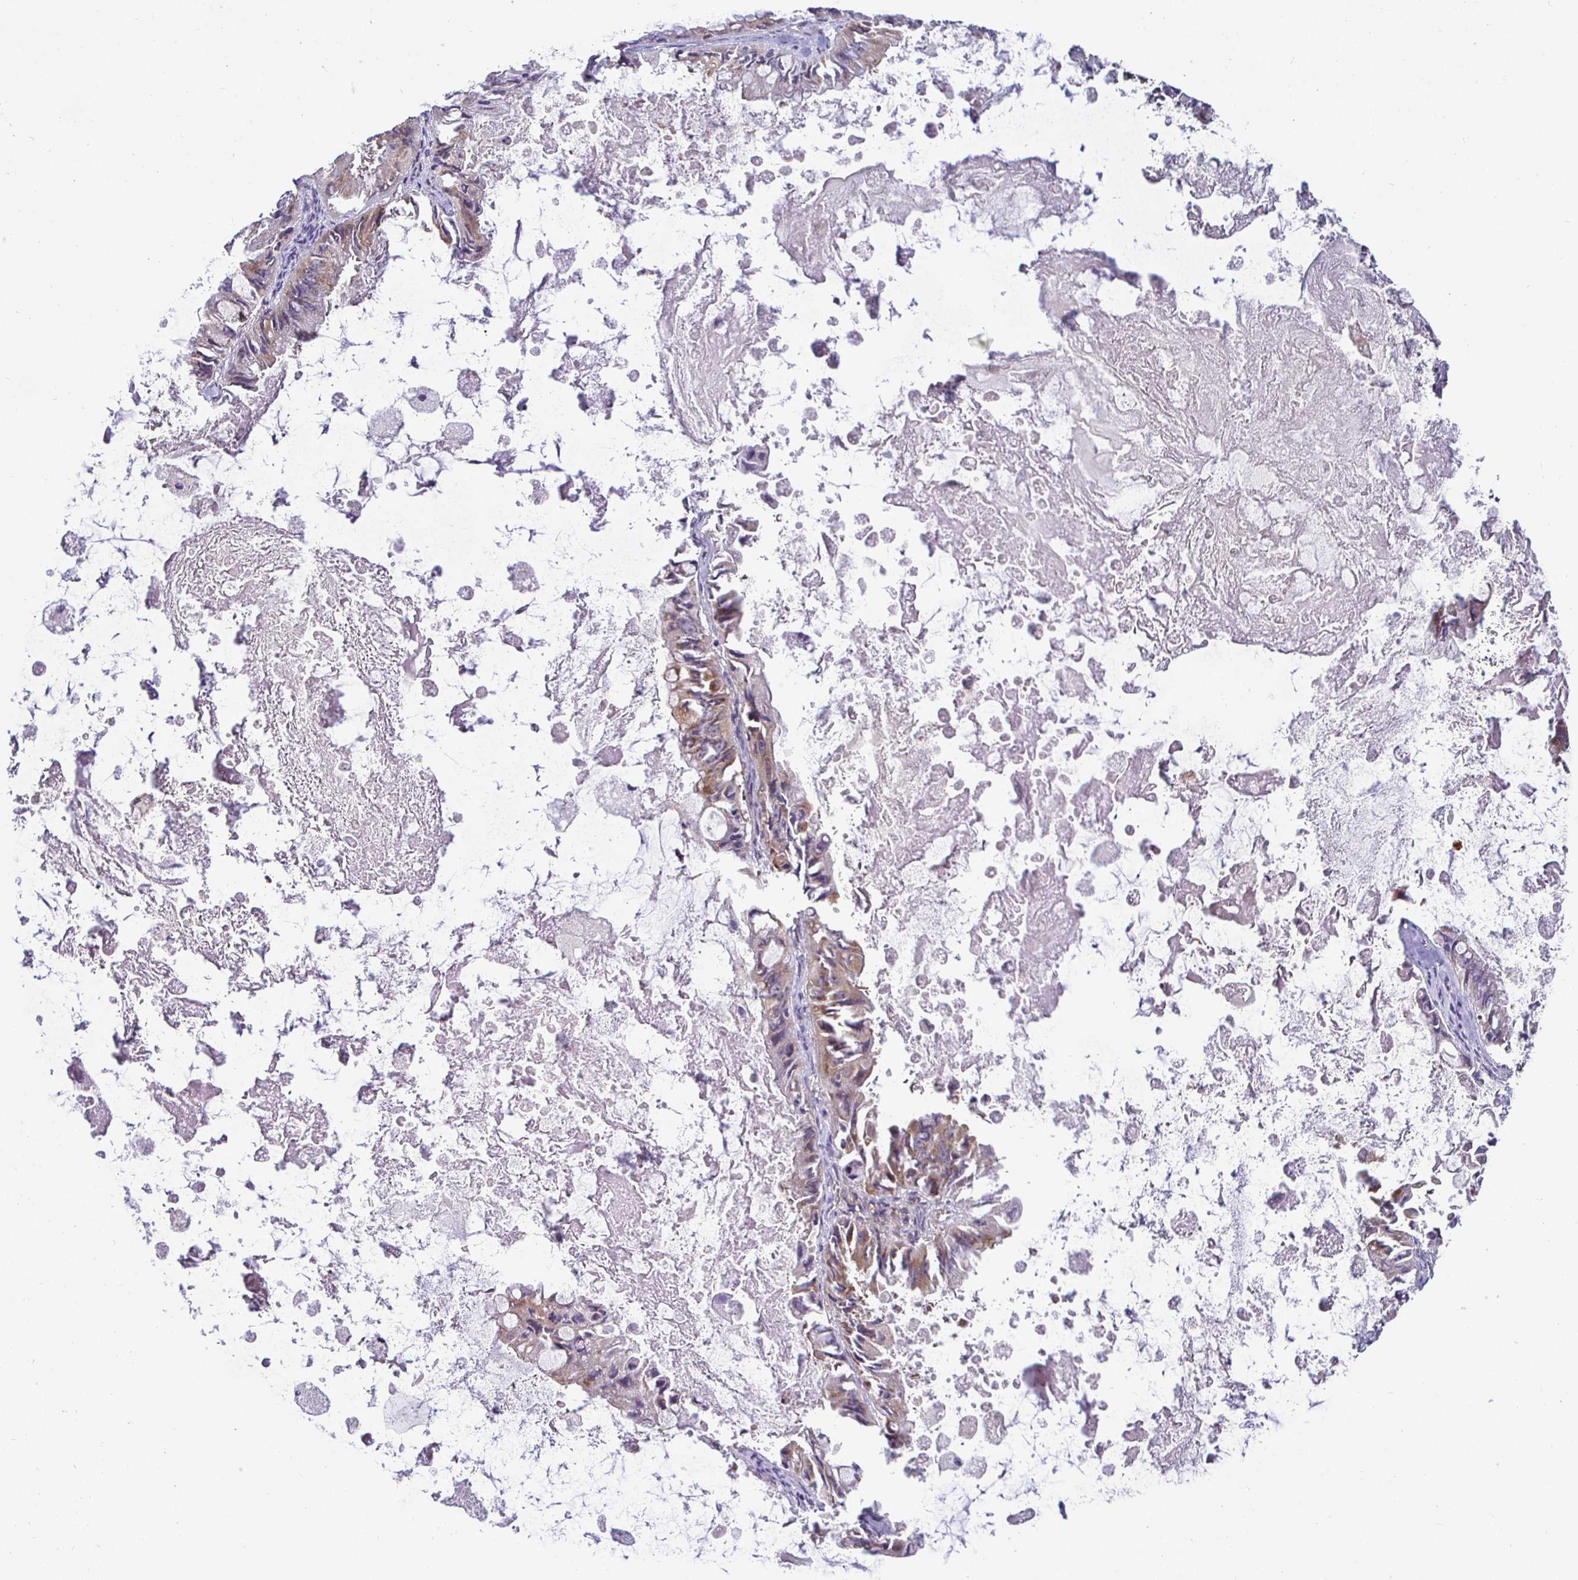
{"staining": {"intensity": "moderate", "quantity": "25%-75%", "location": "cytoplasmic/membranous"}, "tissue": "ovarian cancer", "cell_type": "Tumor cells", "image_type": "cancer", "snomed": [{"axis": "morphology", "description": "Cystadenocarcinoma, mucinous, NOS"}, {"axis": "topography", "description": "Ovary"}], "caption": "High-power microscopy captured an immunohistochemistry (IHC) image of ovarian mucinous cystadenocarcinoma, revealing moderate cytoplasmic/membranous positivity in approximately 25%-75% of tumor cells.", "gene": "IRAK1", "patient": {"sex": "female", "age": 61}}